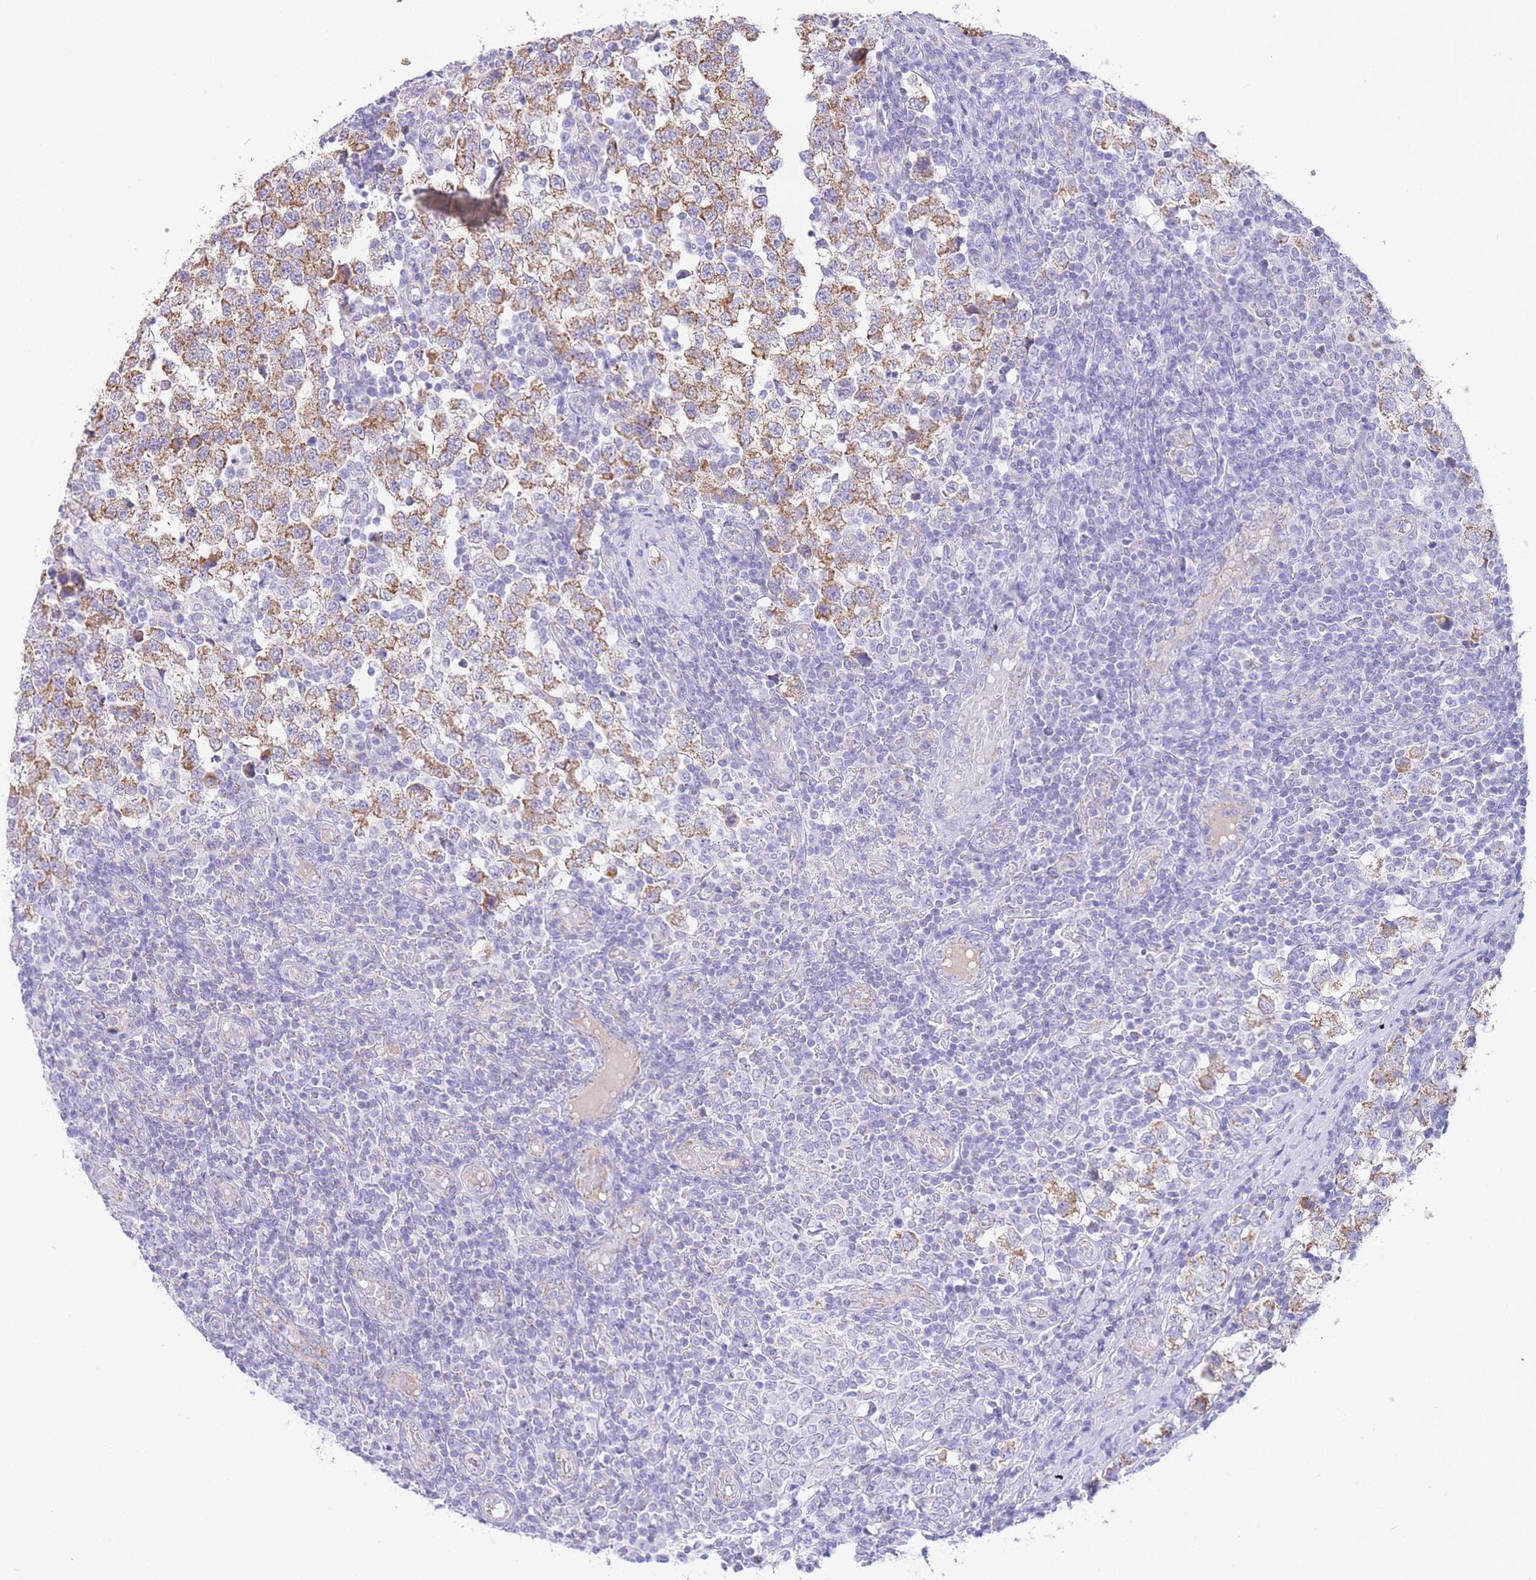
{"staining": {"intensity": "moderate", "quantity": ">75%", "location": "cytoplasmic/membranous"}, "tissue": "testis cancer", "cell_type": "Tumor cells", "image_type": "cancer", "snomed": [{"axis": "morphology", "description": "Seminoma, NOS"}, {"axis": "topography", "description": "Testis"}], "caption": "Moderate cytoplasmic/membranous protein positivity is appreciated in approximately >75% of tumor cells in testis cancer.", "gene": "ACSM4", "patient": {"sex": "male", "age": 34}}